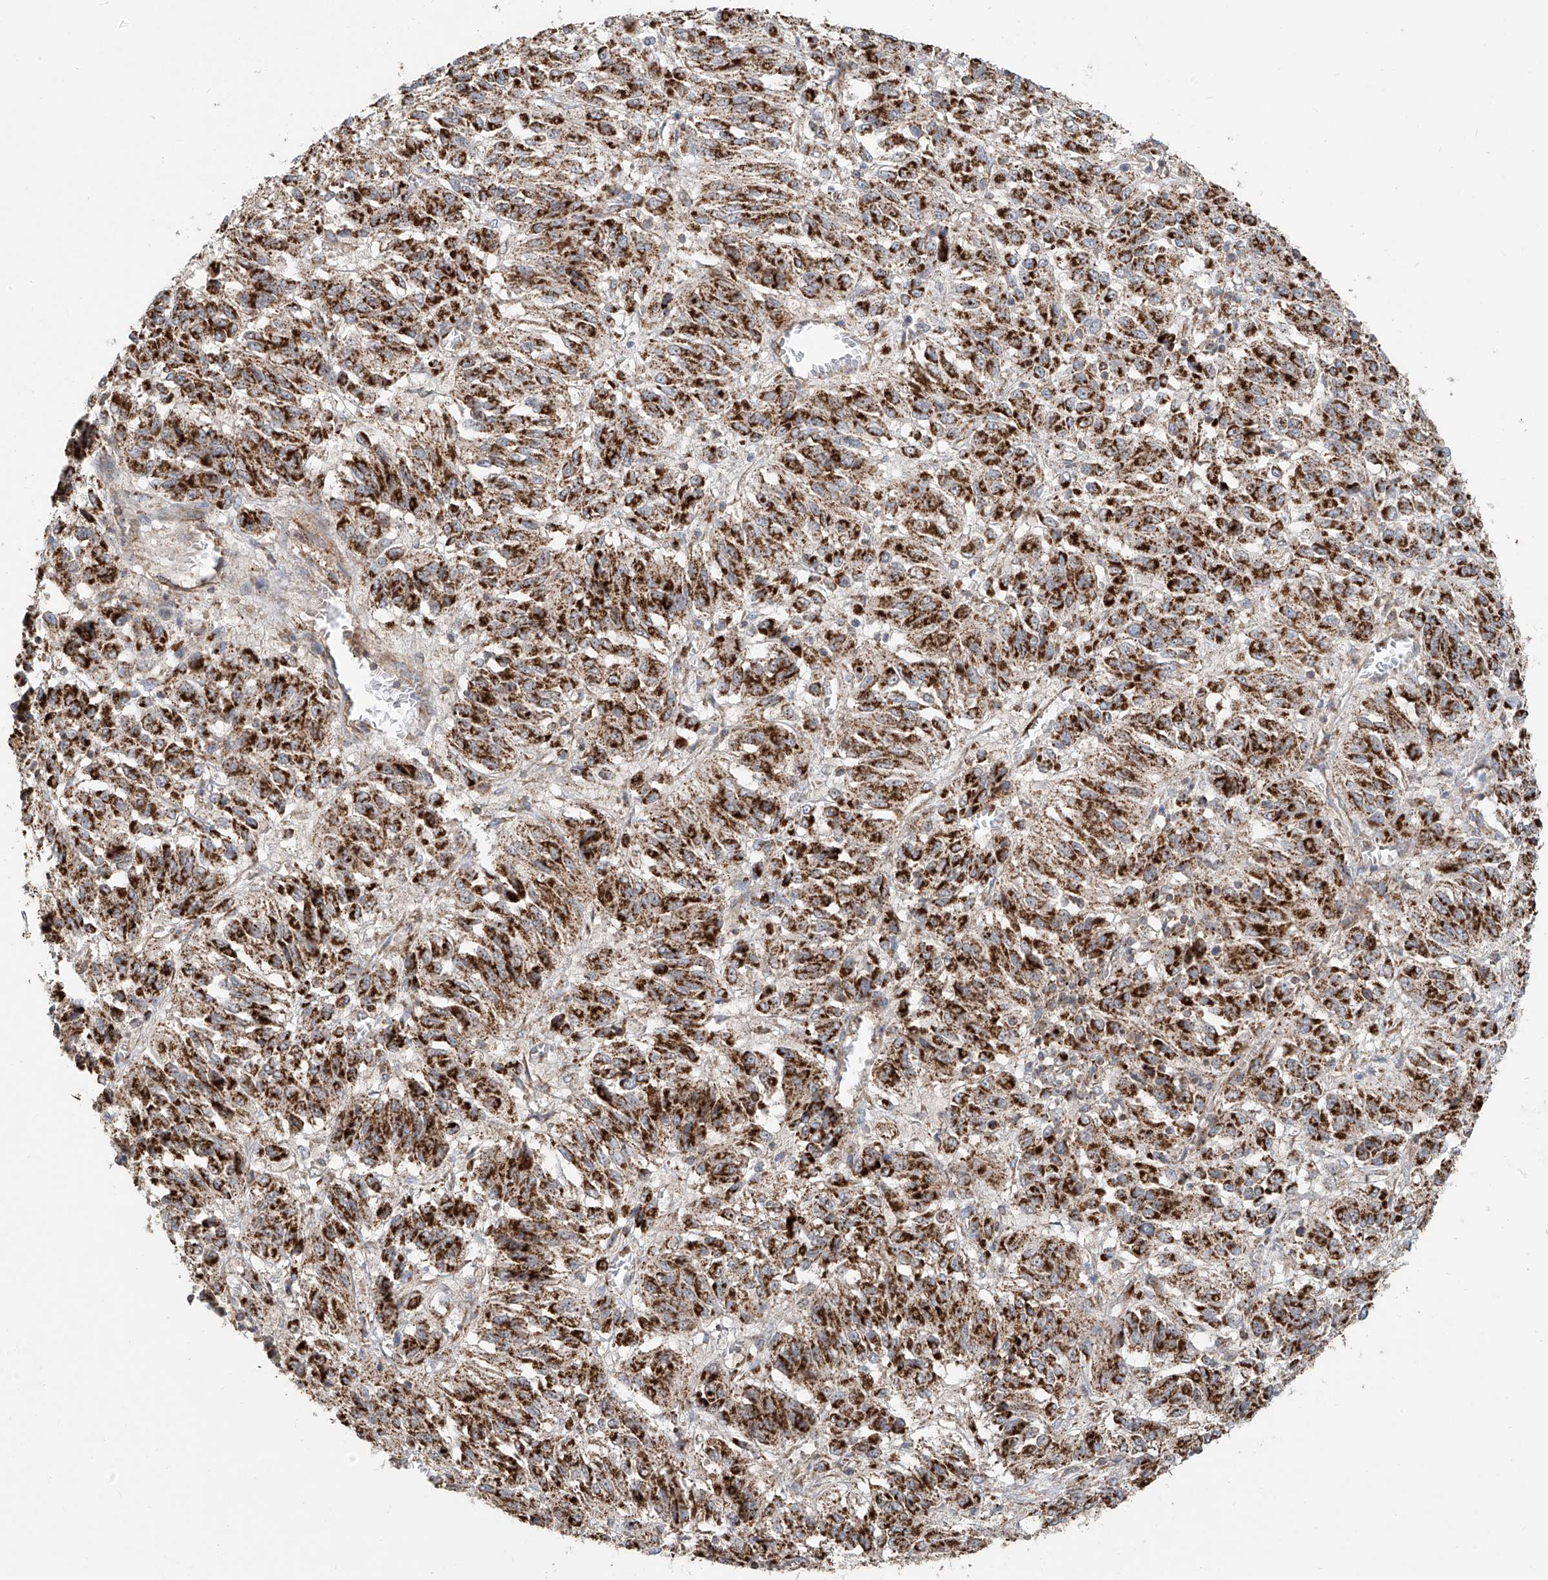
{"staining": {"intensity": "strong", "quantity": ">75%", "location": "cytoplasmic/membranous"}, "tissue": "melanoma", "cell_type": "Tumor cells", "image_type": "cancer", "snomed": [{"axis": "morphology", "description": "Malignant melanoma, Metastatic site"}, {"axis": "topography", "description": "Lung"}], "caption": "Immunohistochemical staining of melanoma displays strong cytoplasmic/membranous protein staining in approximately >75% of tumor cells.", "gene": "UQCC1", "patient": {"sex": "male", "age": 64}}